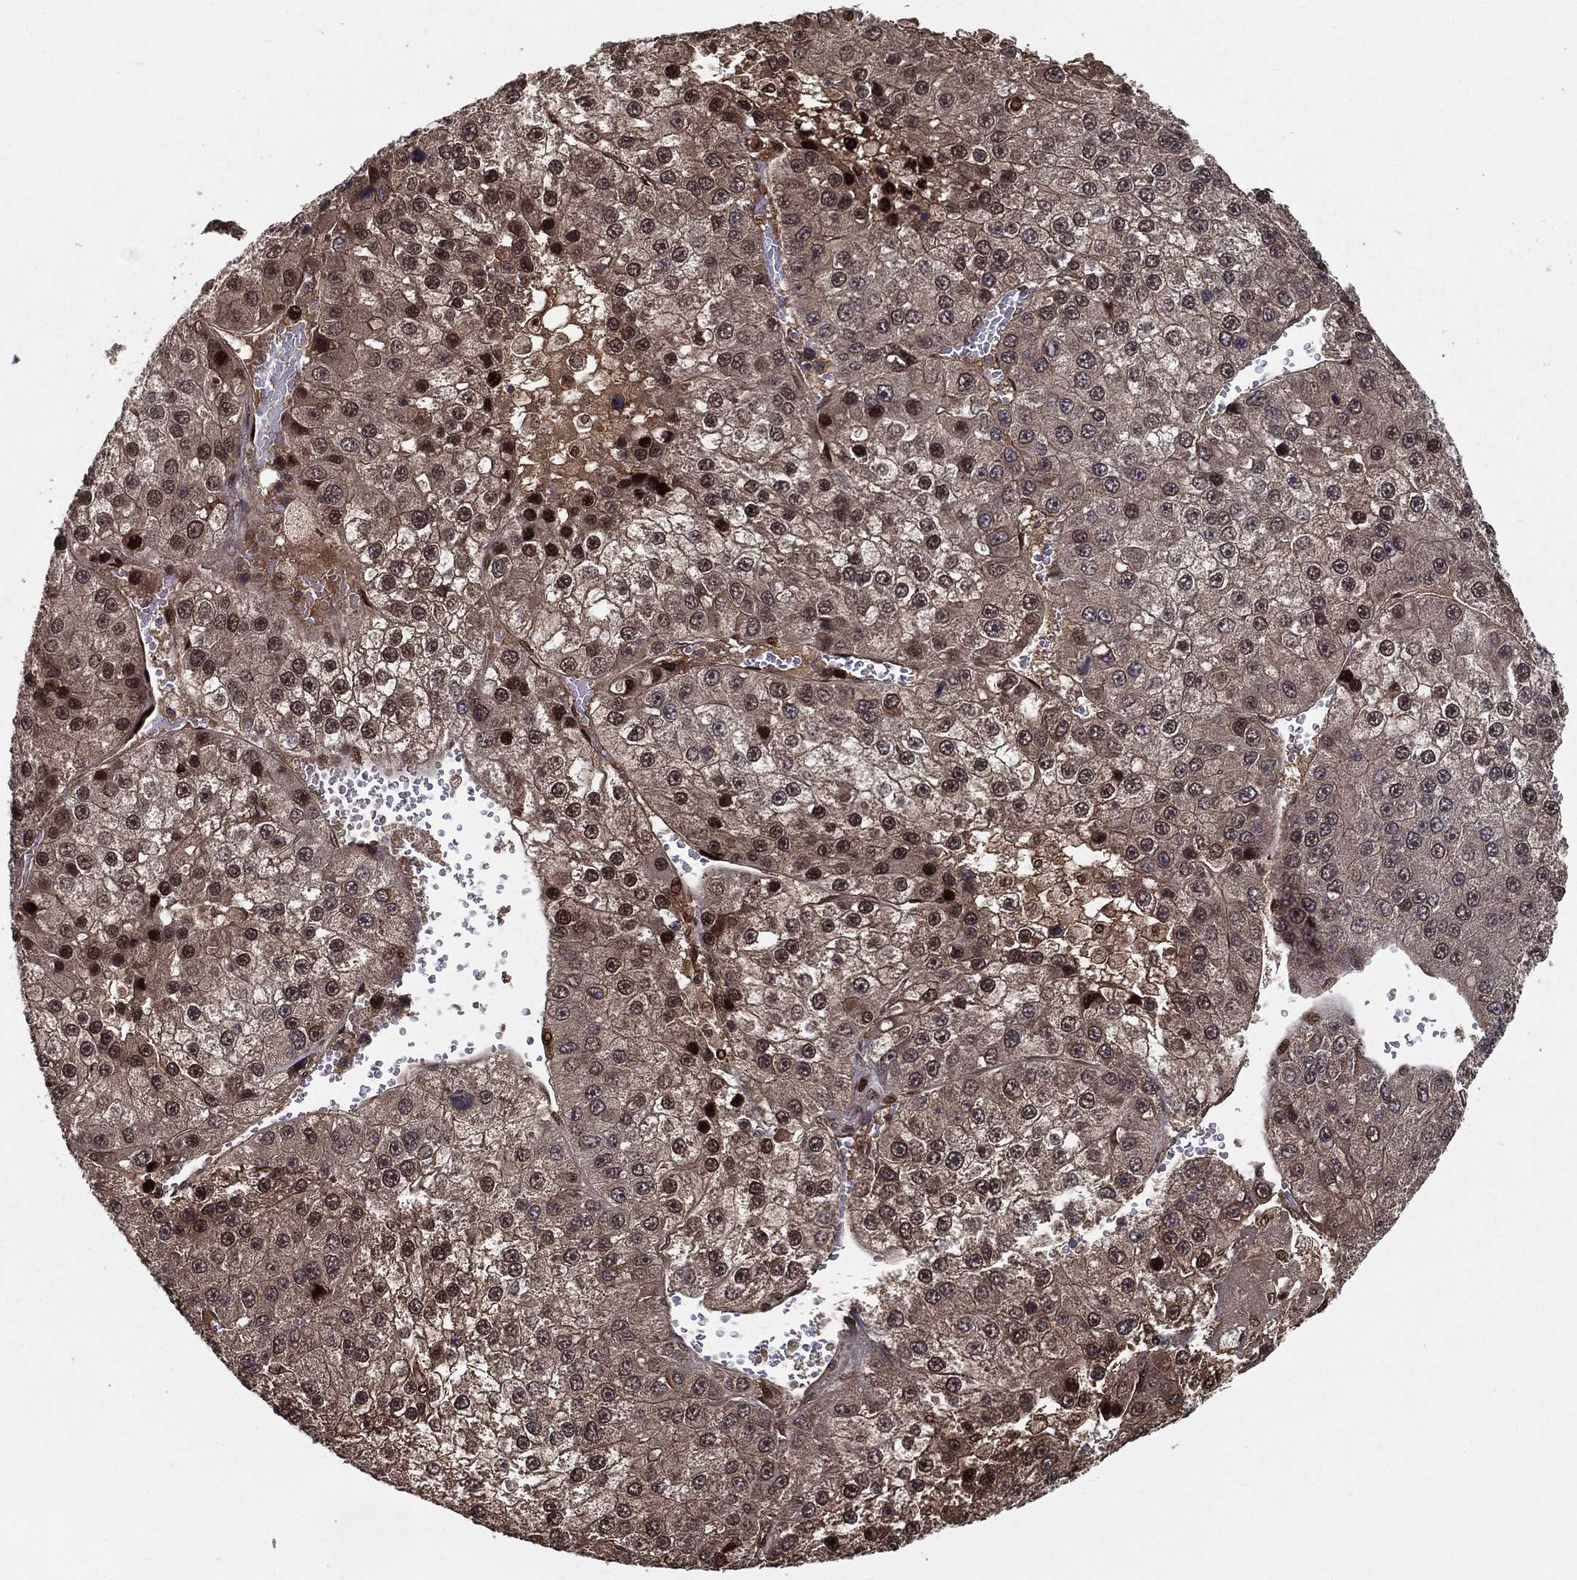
{"staining": {"intensity": "strong", "quantity": "<25%", "location": "nuclear"}, "tissue": "liver cancer", "cell_type": "Tumor cells", "image_type": "cancer", "snomed": [{"axis": "morphology", "description": "Carcinoma, Hepatocellular, NOS"}, {"axis": "topography", "description": "Liver"}], "caption": "Approximately <25% of tumor cells in human liver cancer (hepatocellular carcinoma) exhibit strong nuclear protein positivity as visualized by brown immunohistochemical staining.", "gene": "SLC6A6", "patient": {"sex": "female", "age": 73}}